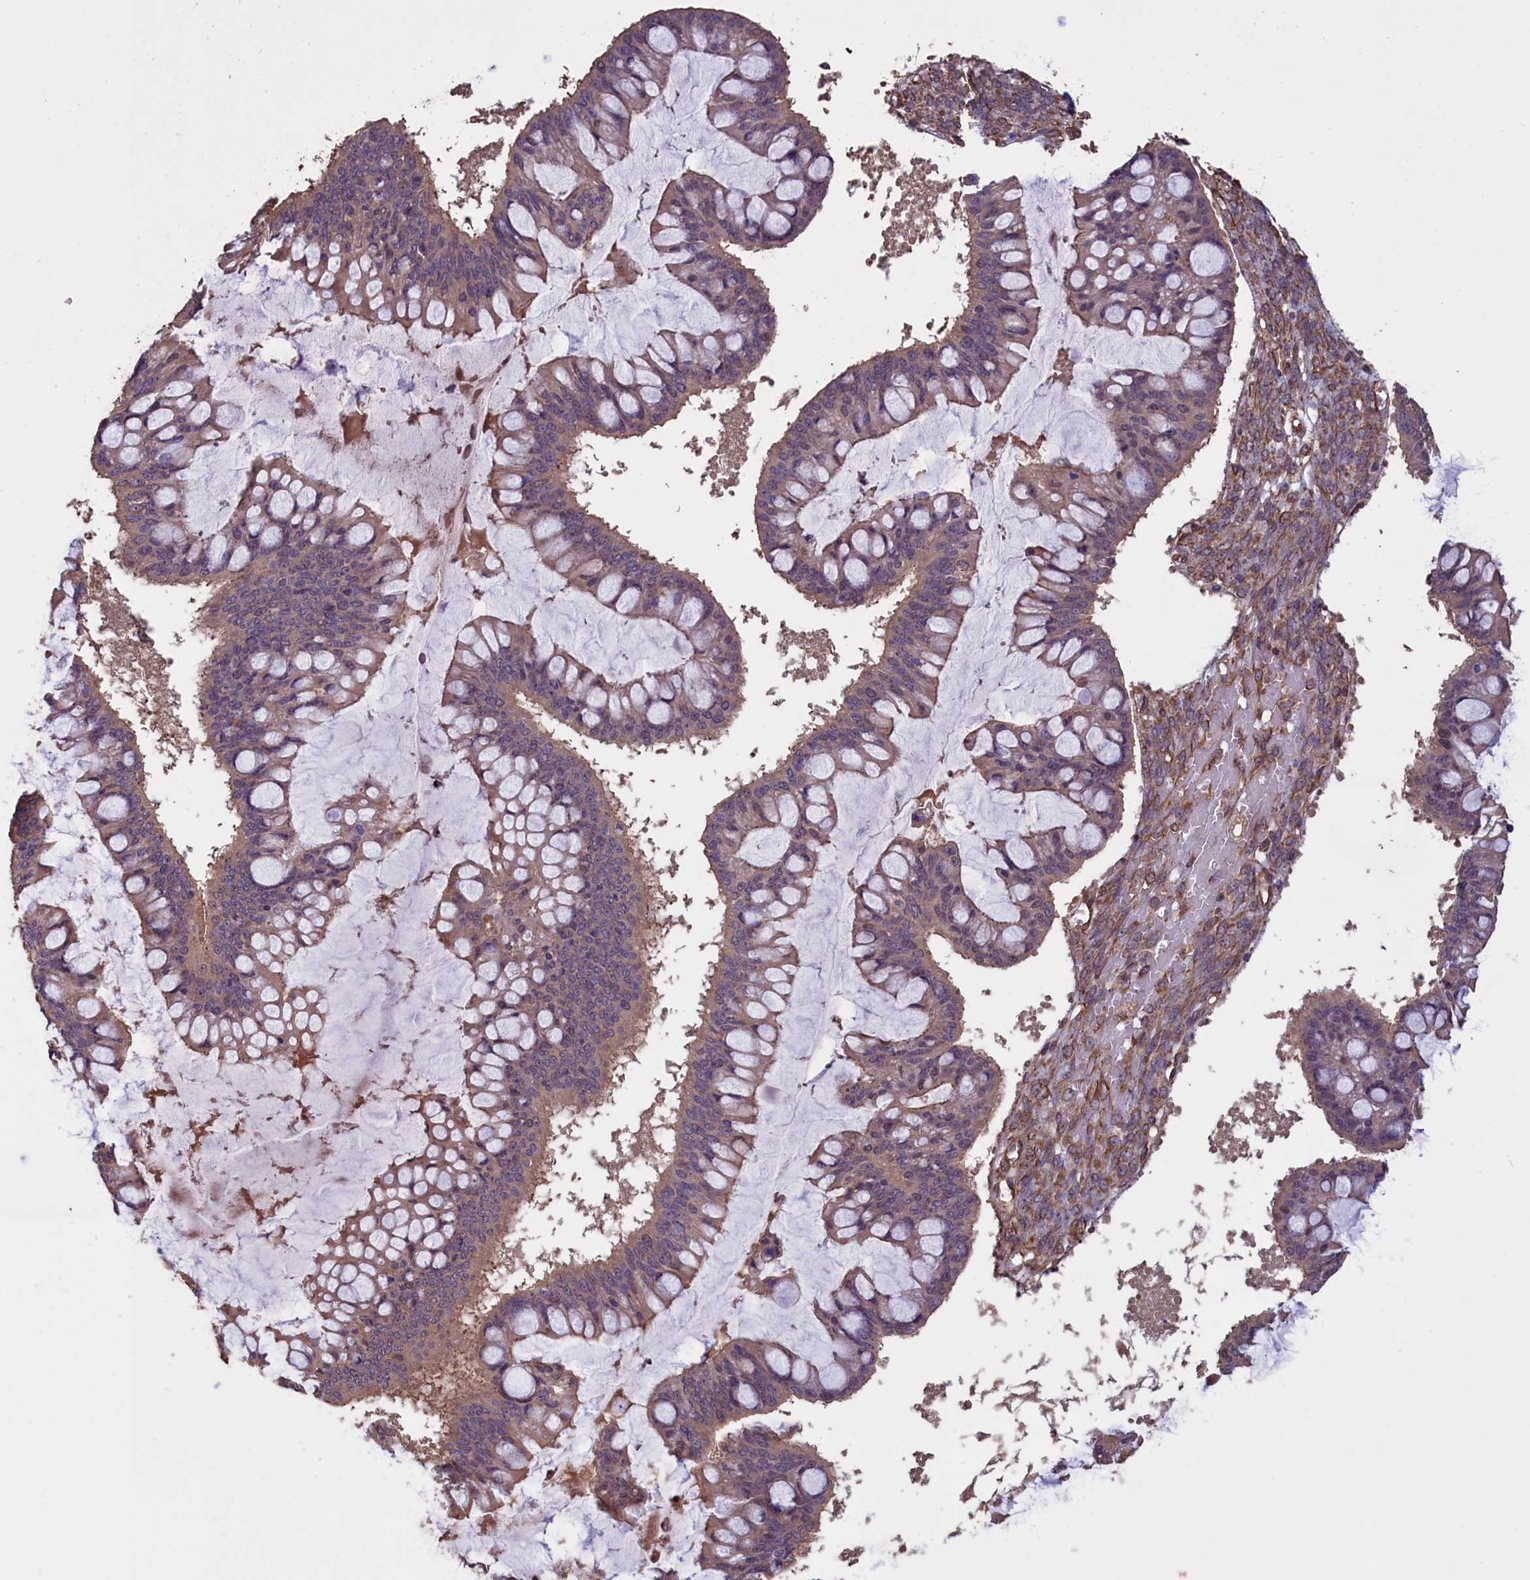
{"staining": {"intensity": "weak", "quantity": "<25%", "location": "cytoplasmic/membranous"}, "tissue": "ovarian cancer", "cell_type": "Tumor cells", "image_type": "cancer", "snomed": [{"axis": "morphology", "description": "Cystadenocarcinoma, mucinous, NOS"}, {"axis": "topography", "description": "Ovary"}], "caption": "Immunohistochemical staining of human ovarian cancer (mucinous cystadenocarcinoma) demonstrates no significant staining in tumor cells. The staining is performed using DAB brown chromogen with nuclei counter-stained in using hematoxylin.", "gene": "DAPK3", "patient": {"sex": "female", "age": 73}}